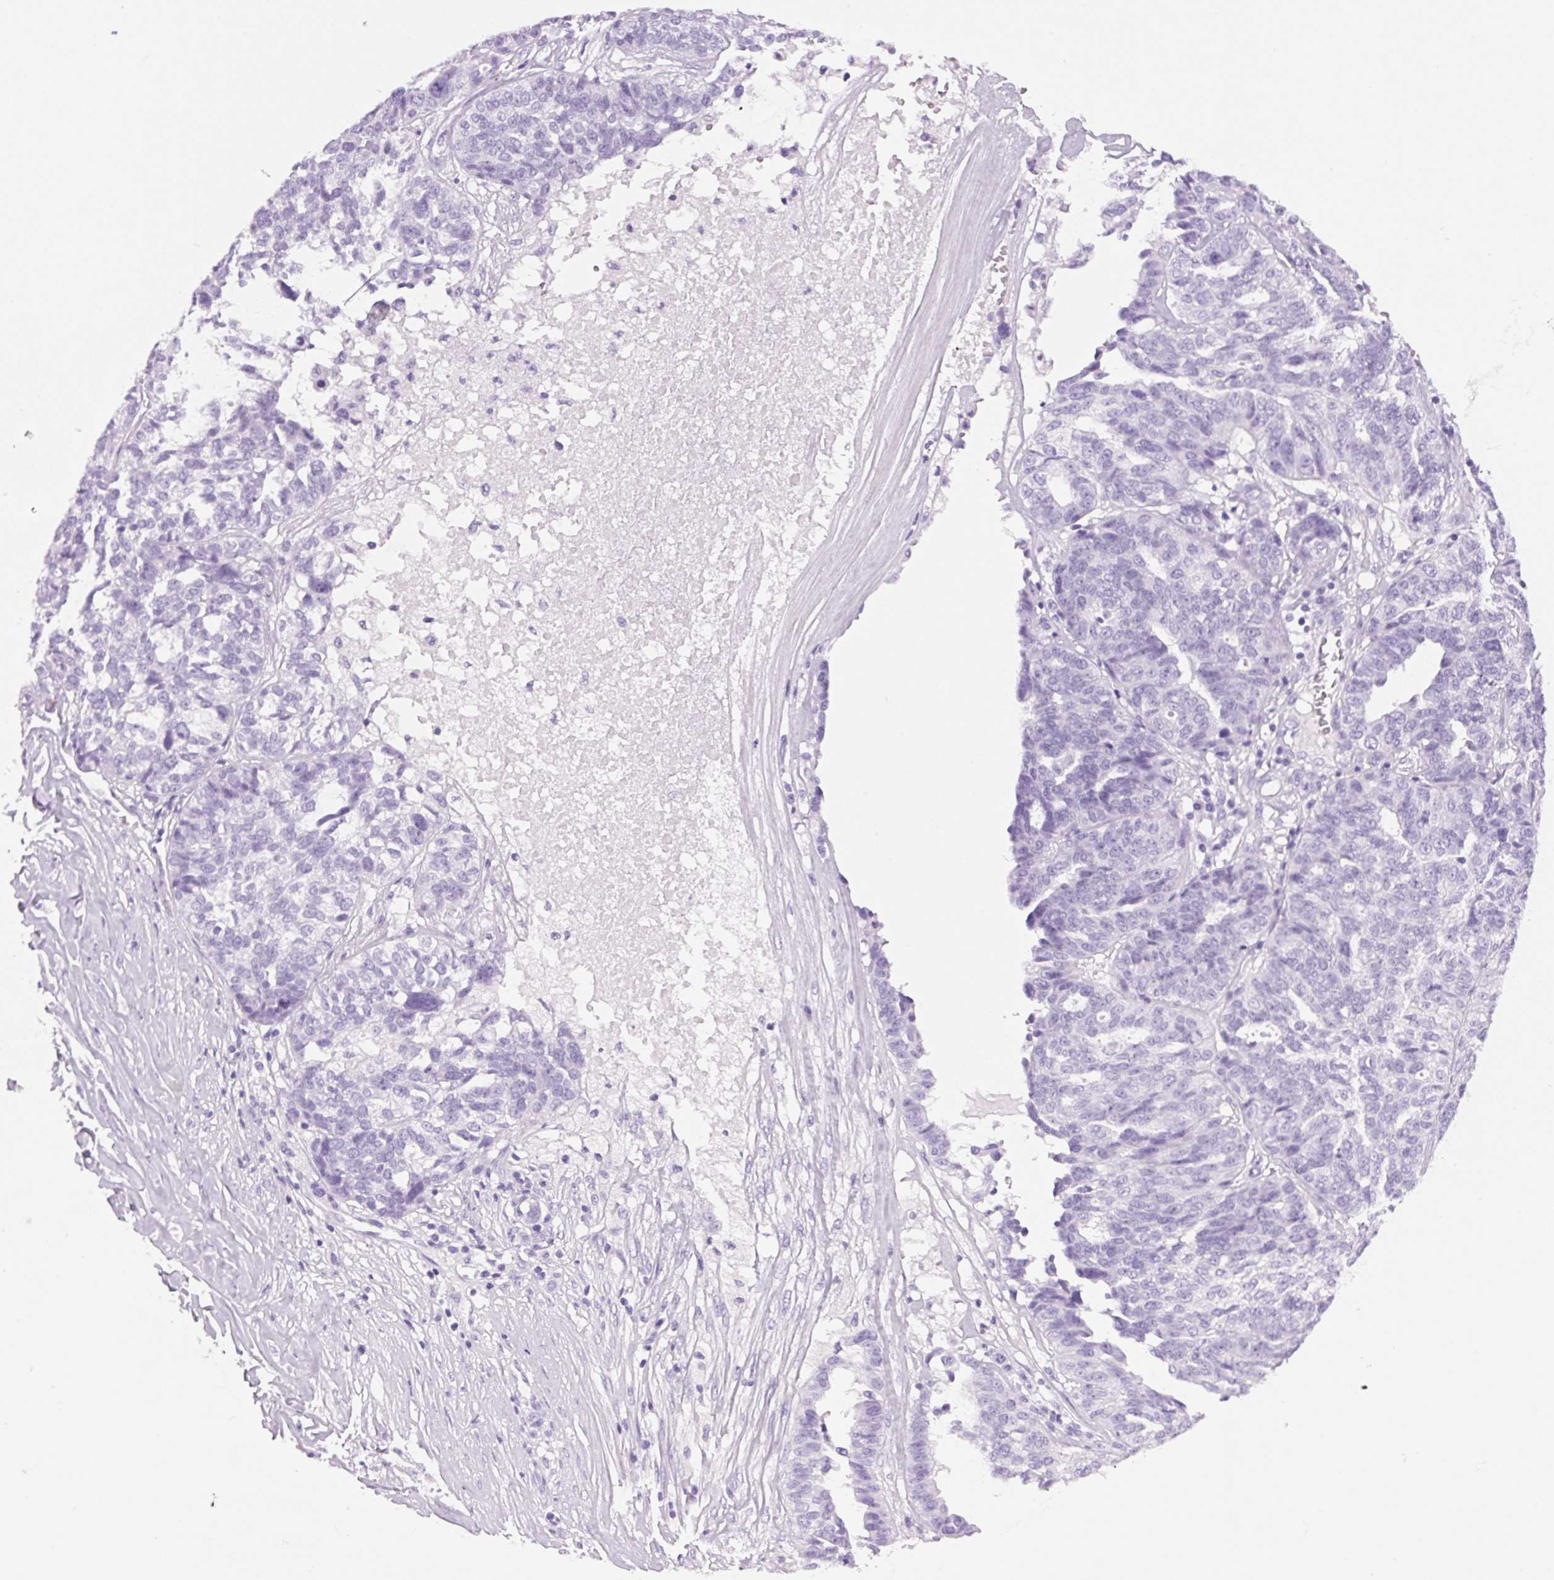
{"staining": {"intensity": "negative", "quantity": "none", "location": "none"}, "tissue": "ovarian cancer", "cell_type": "Tumor cells", "image_type": "cancer", "snomed": [{"axis": "morphology", "description": "Cystadenocarcinoma, serous, NOS"}, {"axis": "topography", "description": "Ovary"}], "caption": "Immunohistochemical staining of human serous cystadenocarcinoma (ovarian) displays no significant staining in tumor cells.", "gene": "PRRT1", "patient": {"sex": "female", "age": 59}}